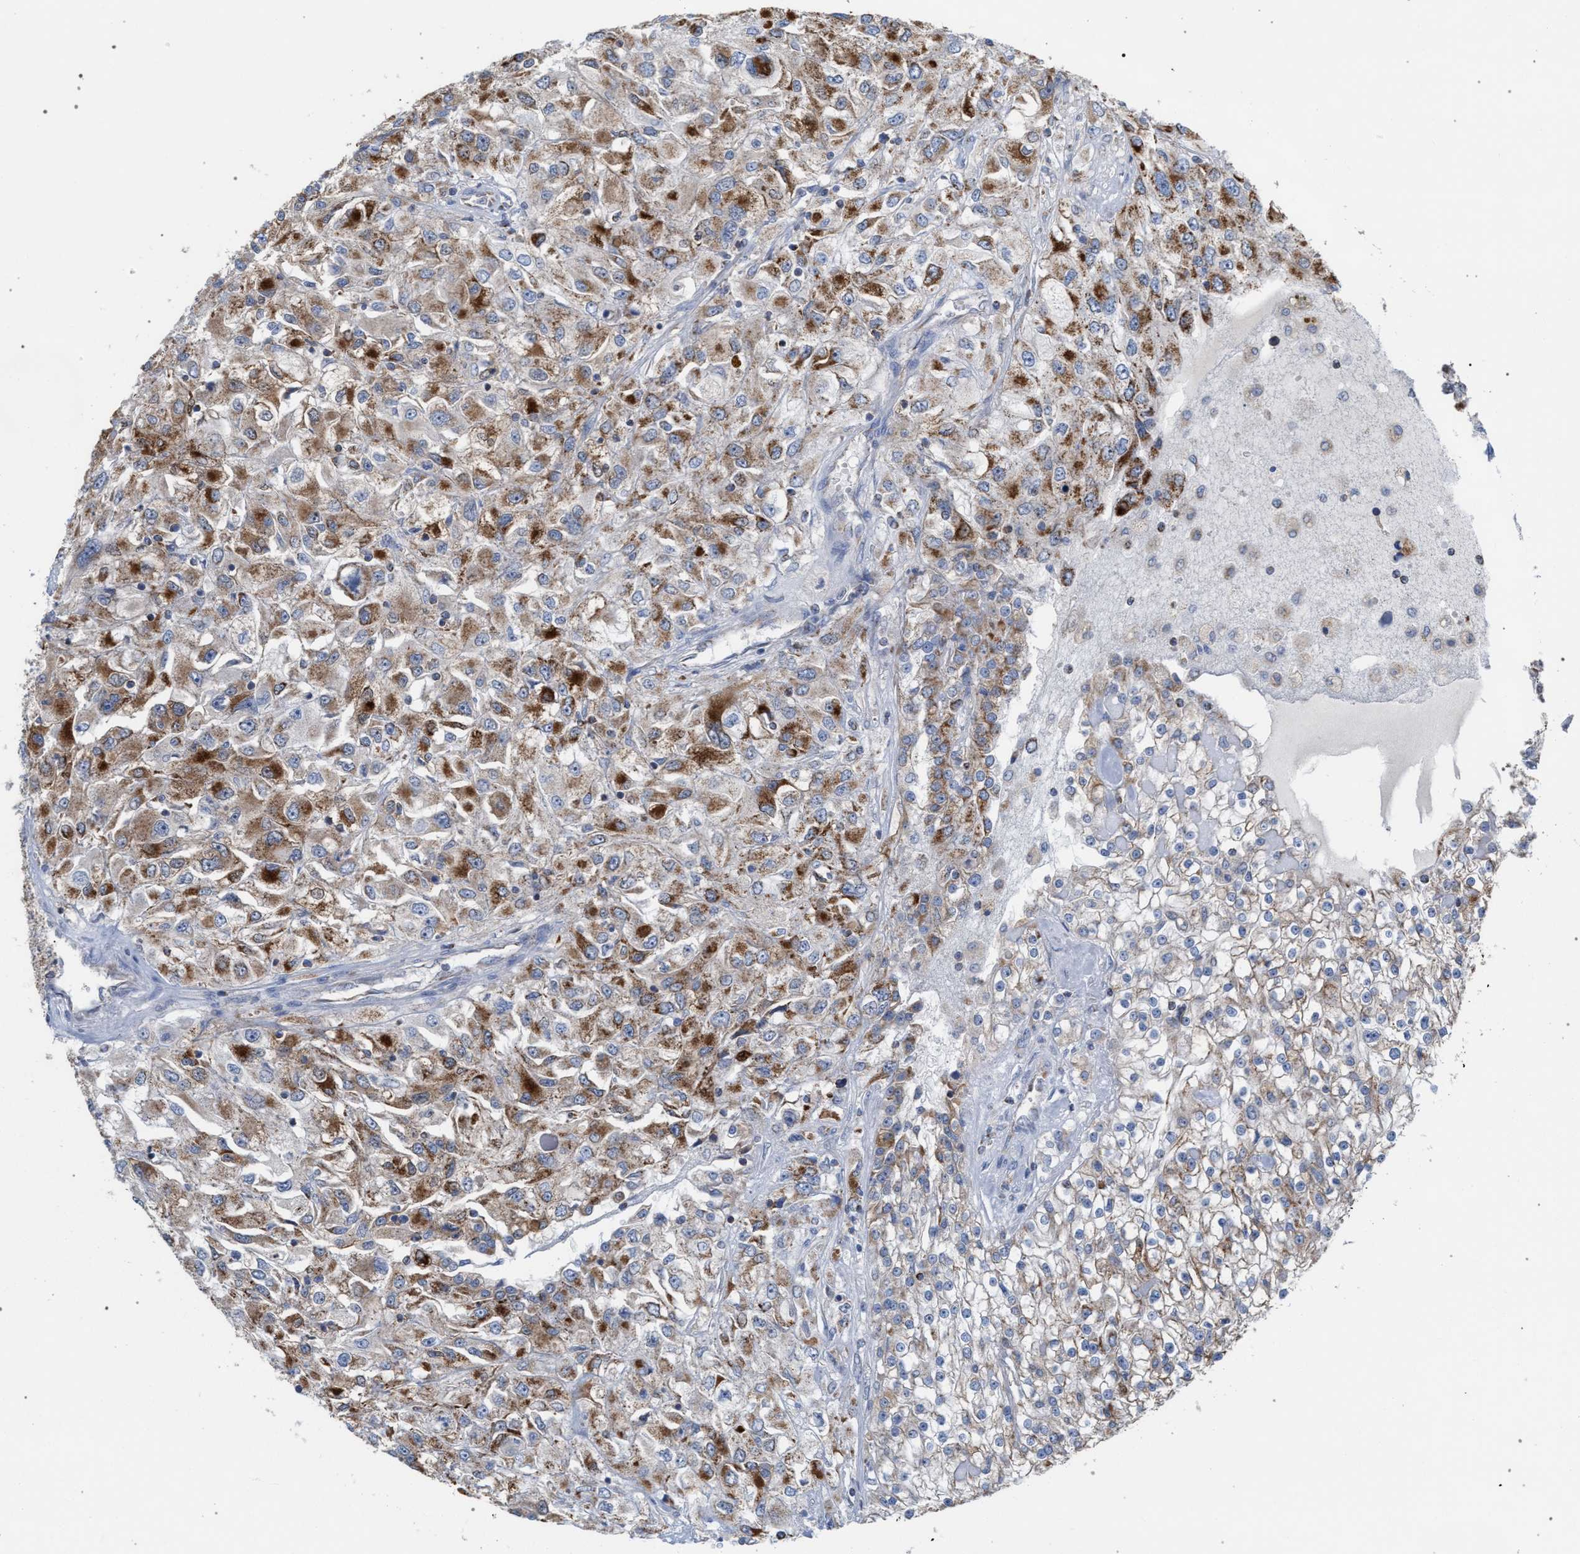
{"staining": {"intensity": "moderate", "quantity": ">75%", "location": "cytoplasmic/membranous"}, "tissue": "renal cancer", "cell_type": "Tumor cells", "image_type": "cancer", "snomed": [{"axis": "morphology", "description": "Adenocarcinoma, NOS"}, {"axis": "topography", "description": "Kidney"}], "caption": "A histopathology image of human renal adenocarcinoma stained for a protein reveals moderate cytoplasmic/membranous brown staining in tumor cells.", "gene": "ECI2", "patient": {"sex": "female", "age": 52}}